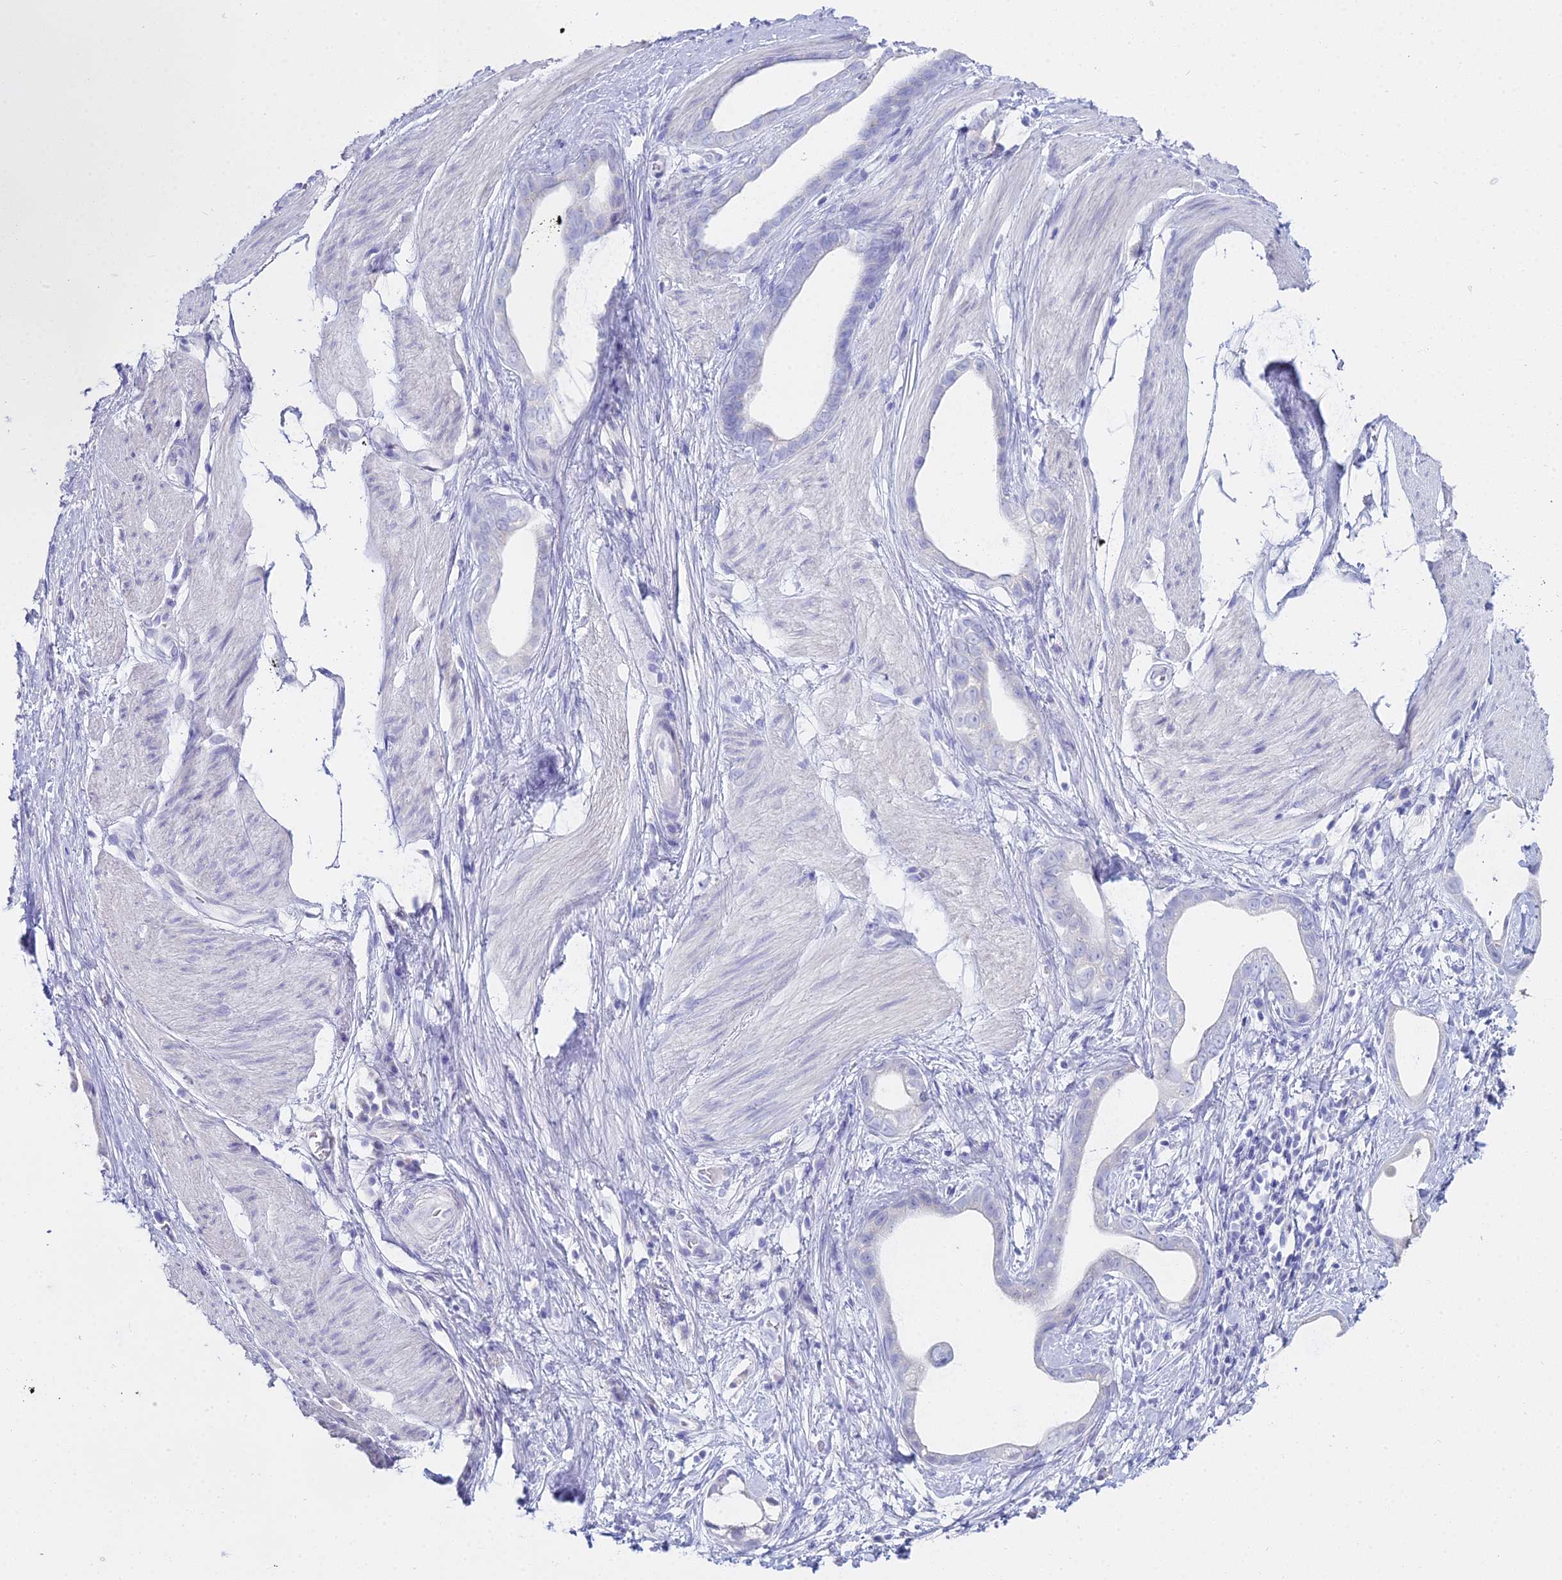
{"staining": {"intensity": "negative", "quantity": "none", "location": "none"}, "tissue": "stomach cancer", "cell_type": "Tumor cells", "image_type": "cancer", "snomed": [{"axis": "morphology", "description": "Adenocarcinoma, NOS"}, {"axis": "topography", "description": "Stomach"}], "caption": "A histopathology image of human stomach cancer (adenocarcinoma) is negative for staining in tumor cells.", "gene": "S100A7", "patient": {"sex": "male", "age": 55}}